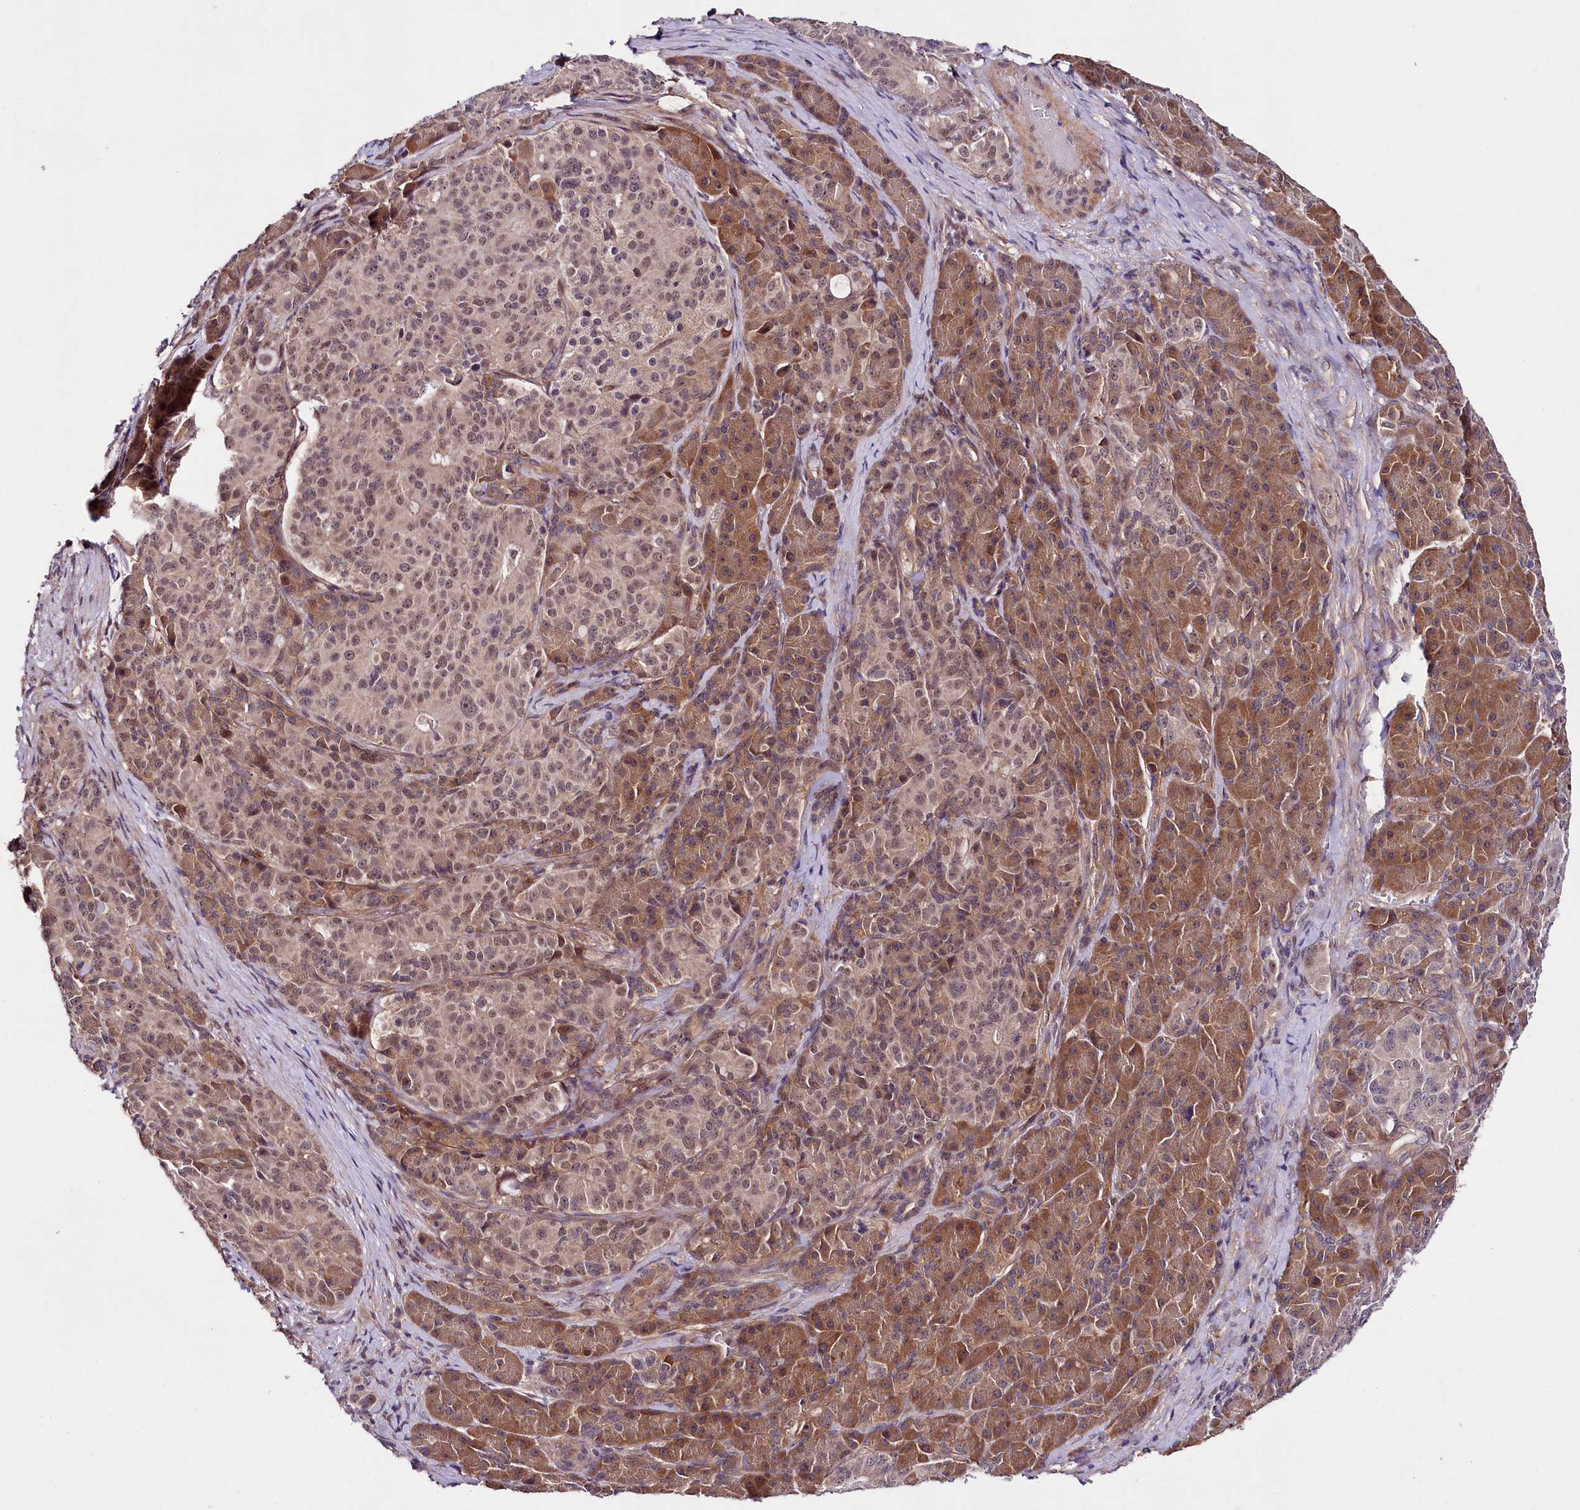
{"staining": {"intensity": "moderate", "quantity": ">75%", "location": "cytoplasmic/membranous,nuclear"}, "tissue": "pancreatic cancer", "cell_type": "Tumor cells", "image_type": "cancer", "snomed": [{"axis": "morphology", "description": "Adenocarcinoma, NOS"}, {"axis": "topography", "description": "Pancreas"}], "caption": "Protein expression analysis of human pancreatic cancer (adenocarcinoma) reveals moderate cytoplasmic/membranous and nuclear staining in approximately >75% of tumor cells.", "gene": "PHLDB1", "patient": {"sex": "female", "age": 74}}